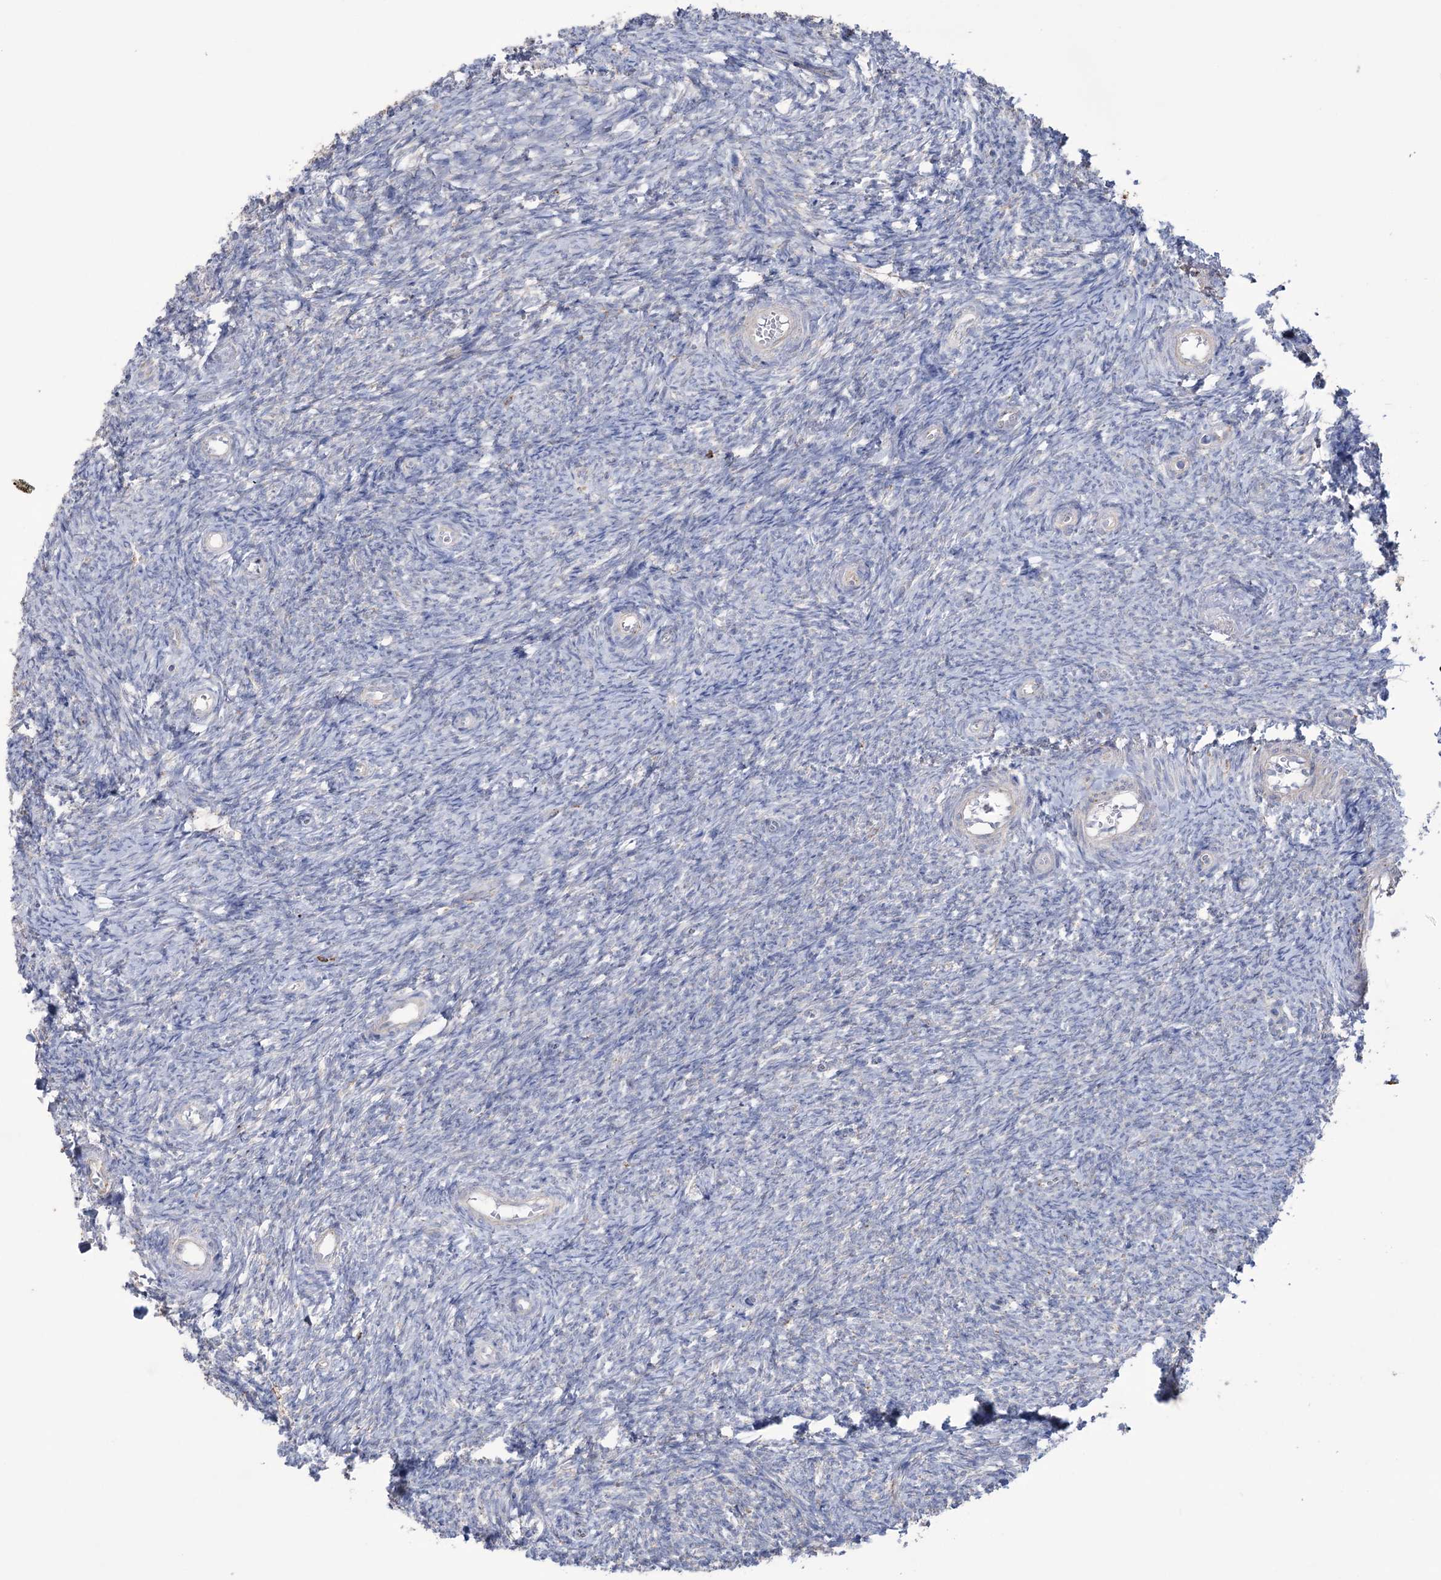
{"staining": {"intensity": "negative", "quantity": "none", "location": "none"}, "tissue": "ovary", "cell_type": "Ovarian stroma cells", "image_type": "normal", "snomed": [{"axis": "morphology", "description": "Normal tissue, NOS"}, {"axis": "topography", "description": "Ovary"}], "caption": "High magnification brightfield microscopy of normal ovary stained with DAB (brown) and counterstained with hematoxylin (blue): ovarian stroma cells show no significant positivity.", "gene": "TRIM71", "patient": {"sex": "female", "age": 44}}